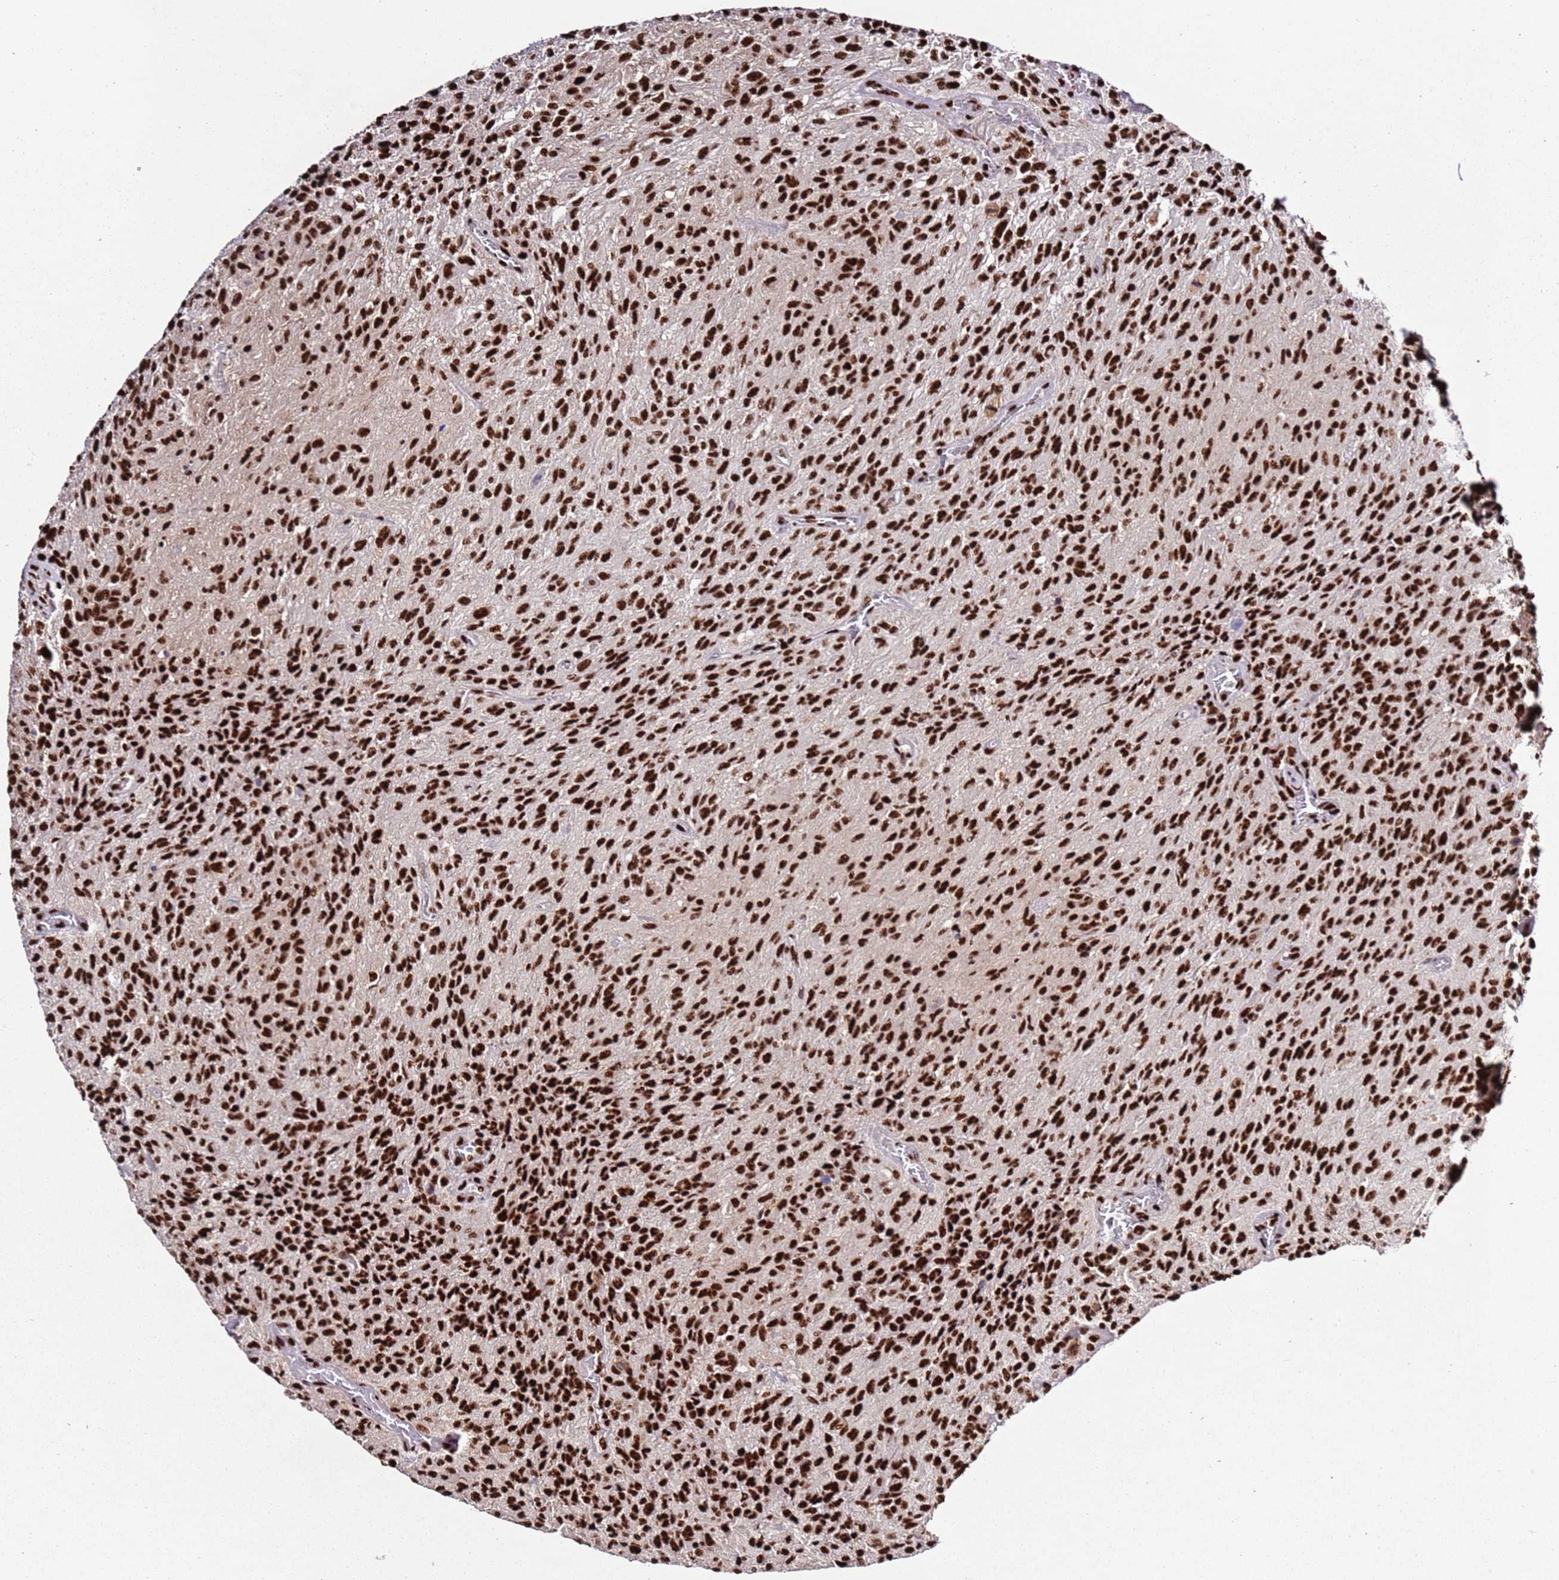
{"staining": {"intensity": "strong", "quantity": ">75%", "location": "nuclear"}, "tissue": "glioma", "cell_type": "Tumor cells", "image_type": "cancer", "snomed": [{"axis": "morphology", "description": "Normal tissue, NOS"}, {"axis": "morphology", "description": "Glioma, malignant, High grade"}, {"axis": "topography", "description": "Cerebral cortex"}], "caption": "Malignant high-grade glioma tissue displays strong nuclear positivity in approximately >75% of tumor cells", "gene": "C6orf226", "patient": {"sex": "male", "age": 56}}